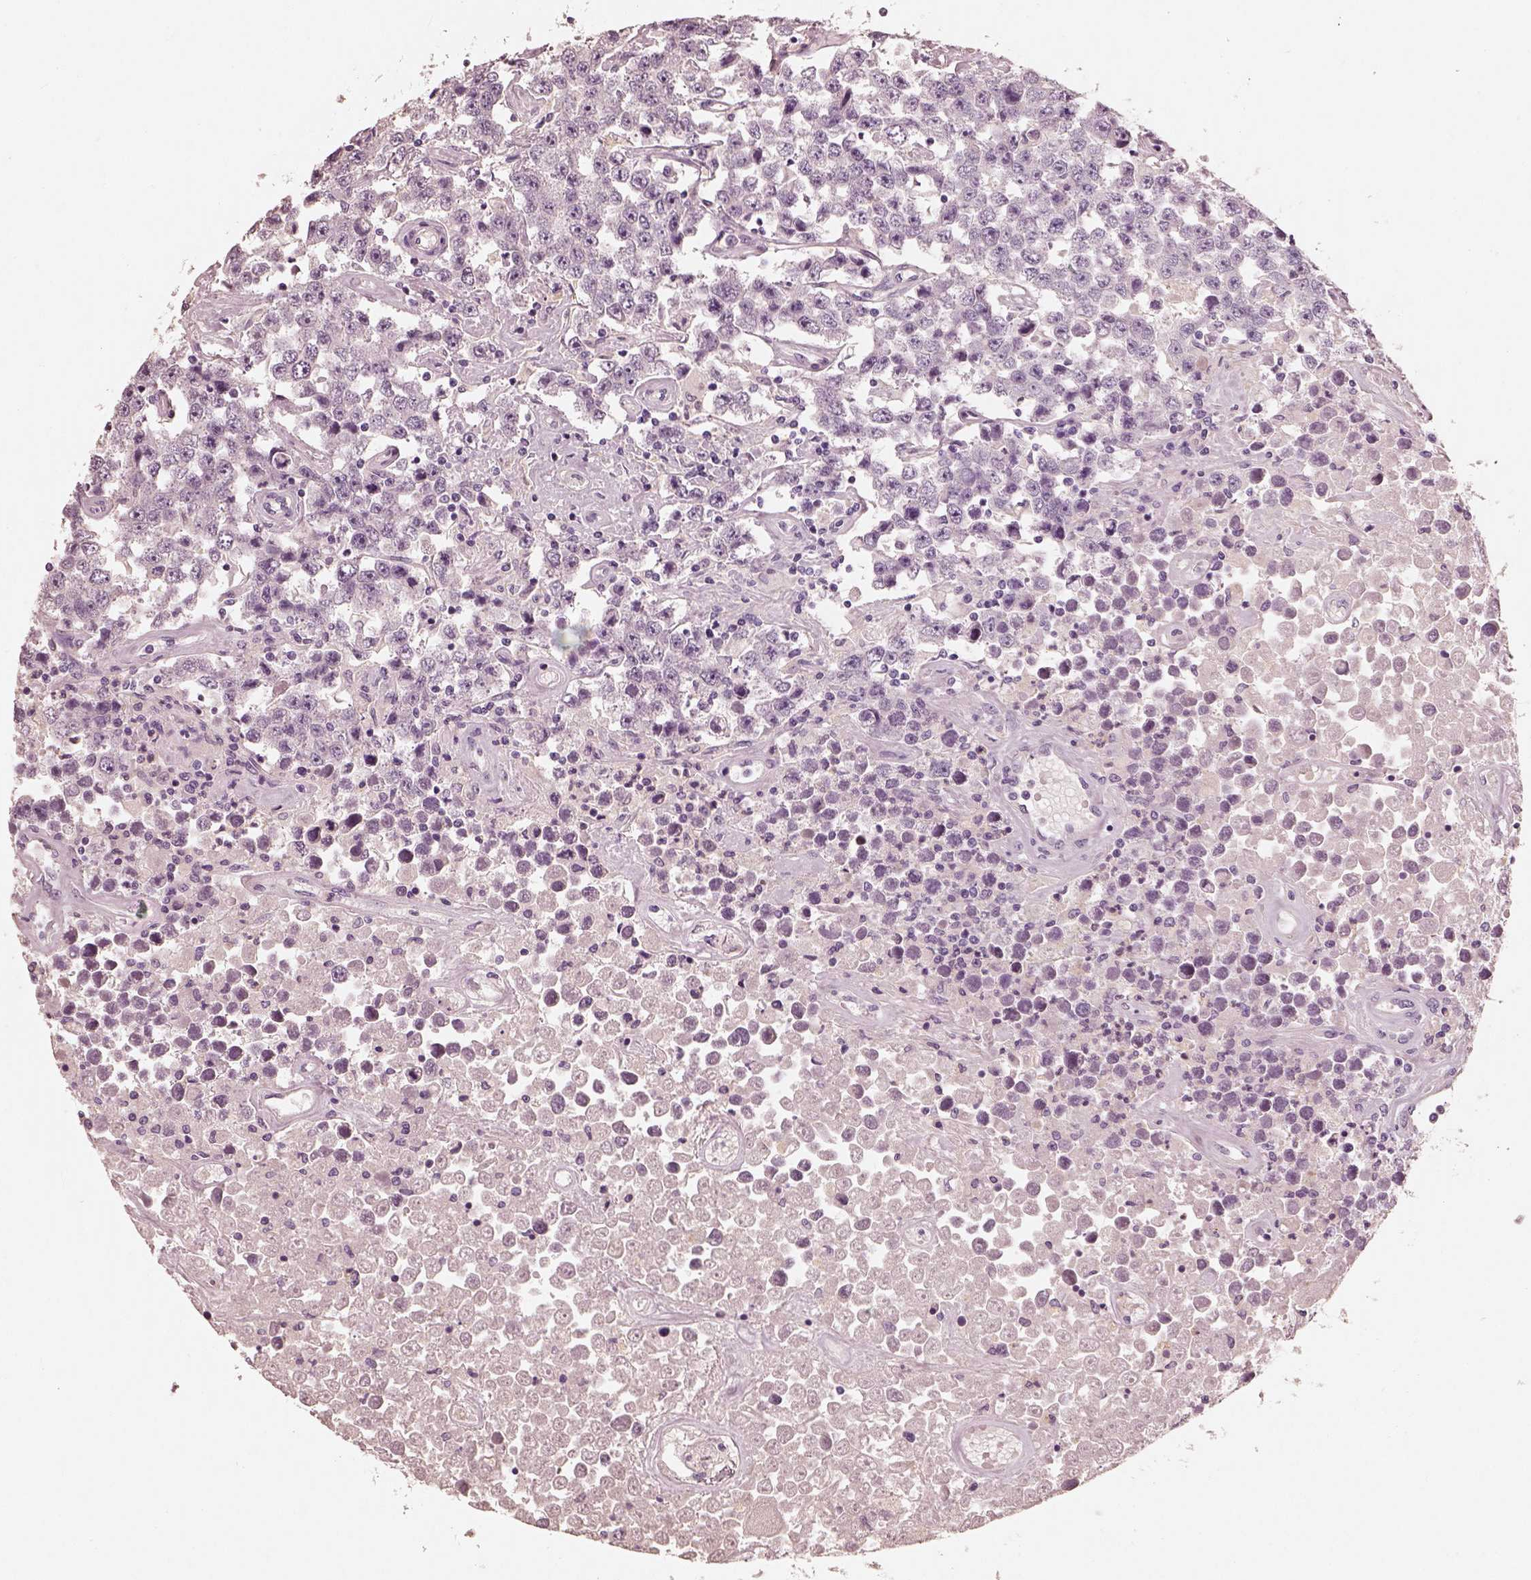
{"staining": {"intensity": "negative", "quantity": "none", "location": "none"}, "tissue": "testis cancer", "cell_type": "Tumor cells", "image_type": "cancer", "snomed": [{"axis": "morphology", "description": "Seminoma, NOS"}, {"axis": "topography", "description": "Testis"}], "caption": "High magnification brightfield microscopy of testis cancer stained with DAB (brown) and counterstained with hematoxylin (blue): tumor cells show no significant staining.", "gene": "RS1", "patient": {"sex": "male", "age": 52}}